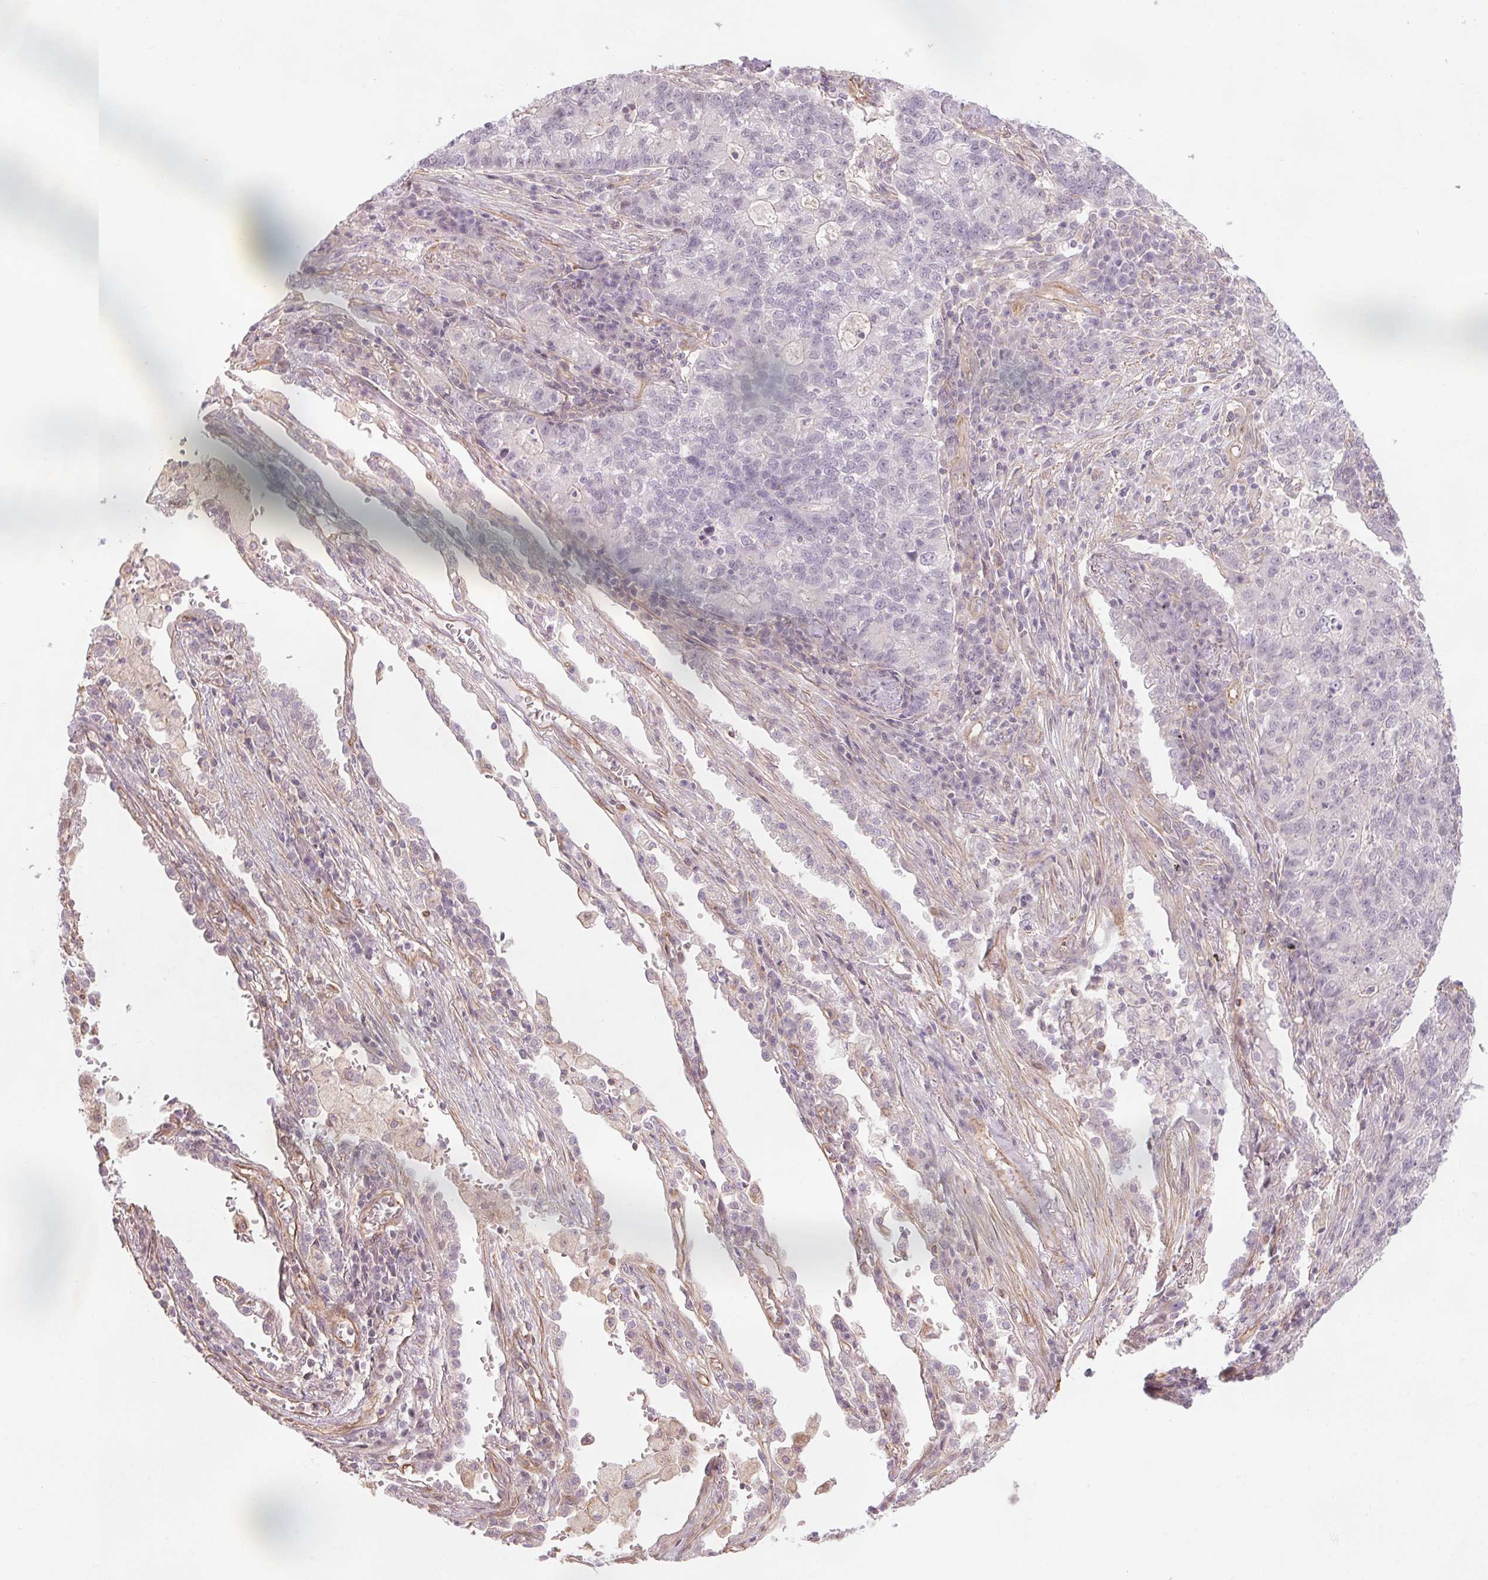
{"staining": {"intensity": "negative", "quantity": "none", "location": "none"}, "tissue": "lung cancer", "cell_type": "Tumor cells", "image_type": "cancer", "snomed": [{"axis": "morphology", "description": "Adenocarcinoma, NOS"}, {"axis": "topography", "description": "Lung"}], "caption": "Lung cancer (adenocarcinoma) was stained to show a protein in brown. There is no significant expression in tumor cells. (DAB (3,3'-diaminobenzidine) immunohistochemistry (IHC) visualized using brightfield microscopy, high magnification).", "gene": "CCSER1", "patient": {"sex": "male", "age": 57}}